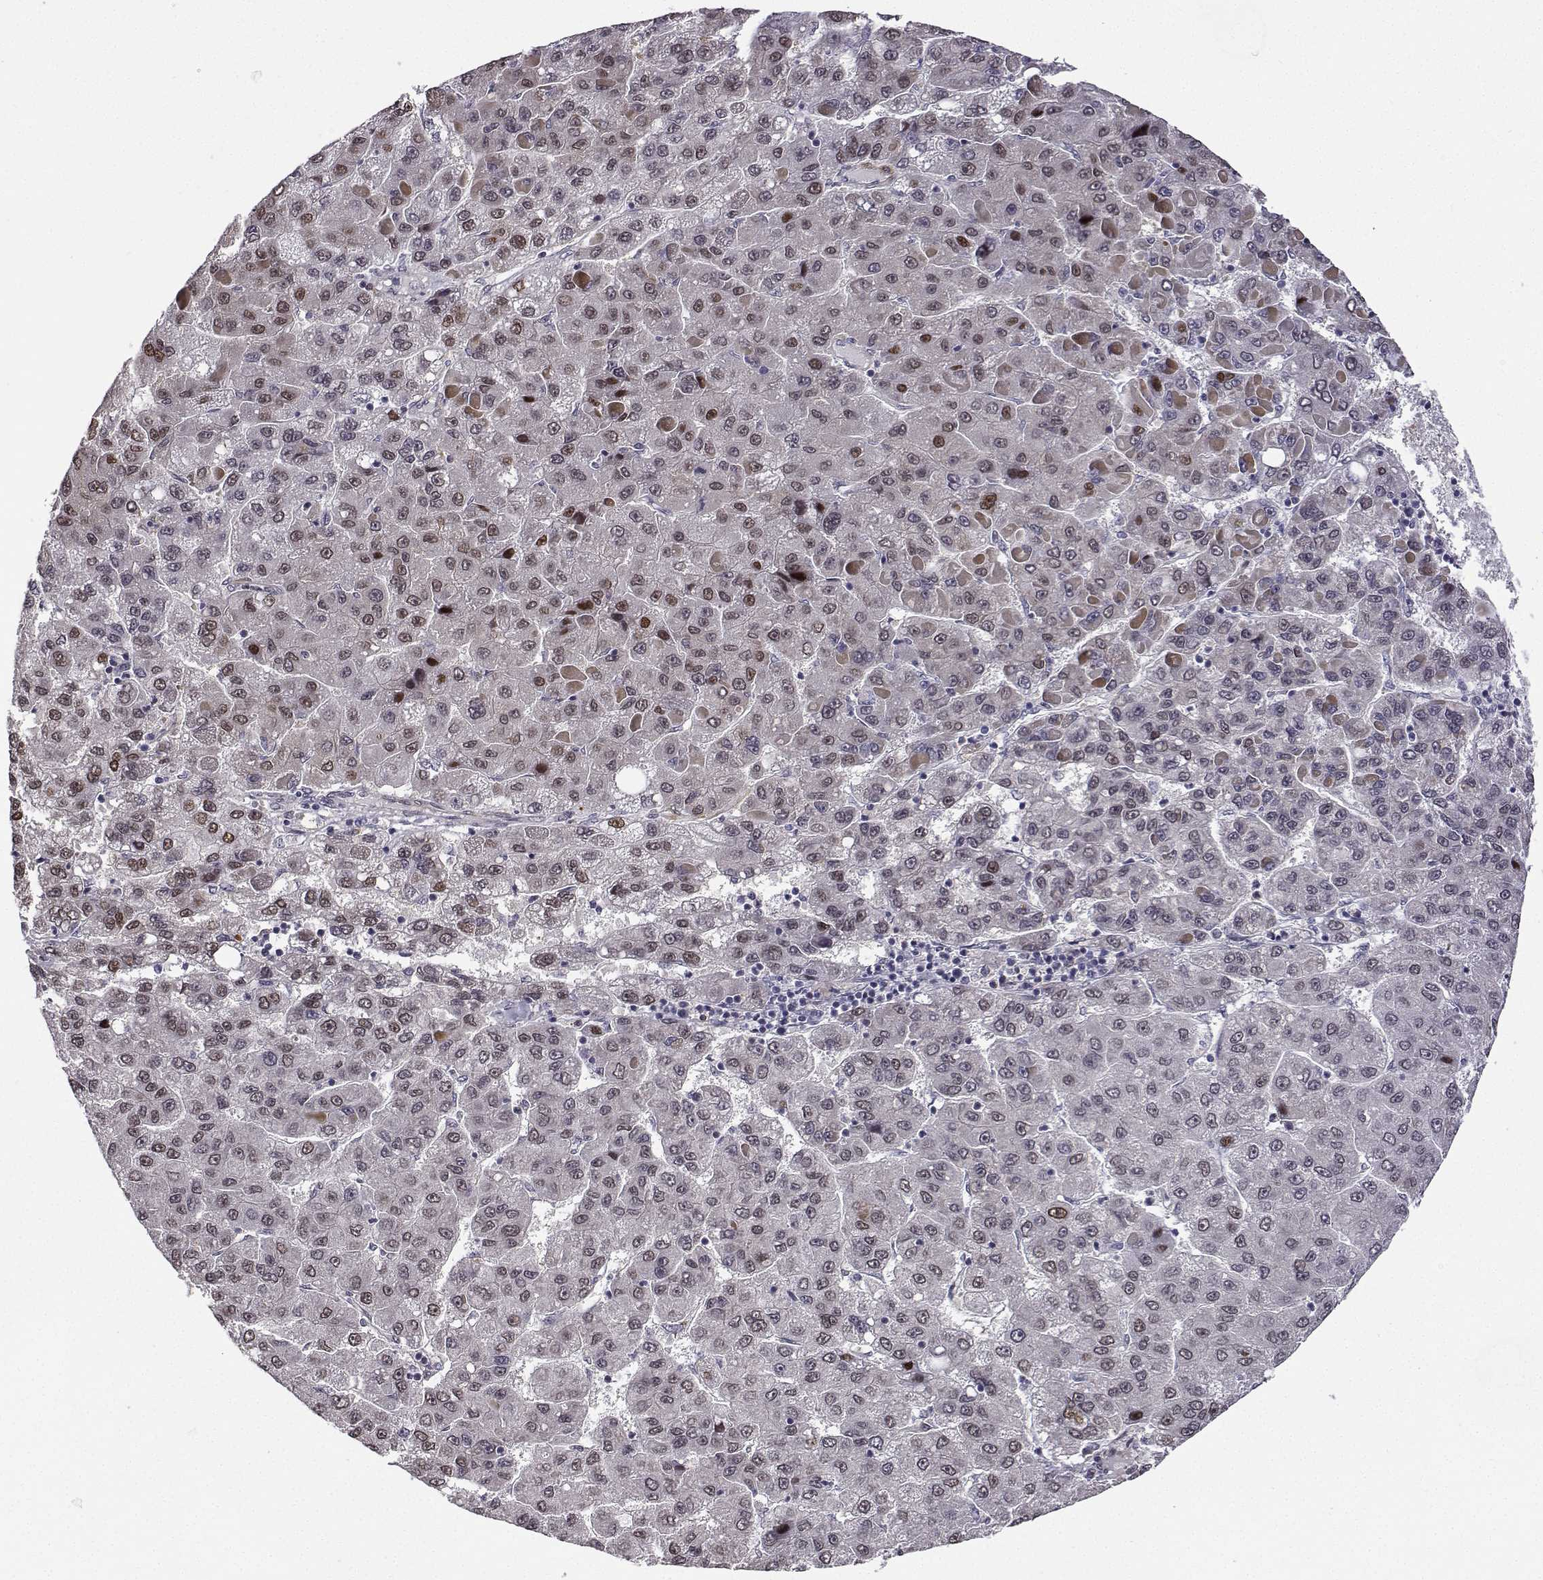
{"staining": {"intensity": "weak", "quantity": "25%-75%", "location": "nuclear"}, "tissue": "liver cancer", "cell_type": "Tumor cells", "image_type": "cancer", "snomed": [{"axis": "morphology", "description": "Carcinoma, Hepatocellular, NOS"}, {"axis": "topography", "description": "Liver"}], "caption": "Weak nuclear positivity is present in about 25%-75% of tumor cells in liver cancer (hepatocellular carcinoma).", "gene": "PHGDH", "patient": {"sex": "female", "age": 82}}